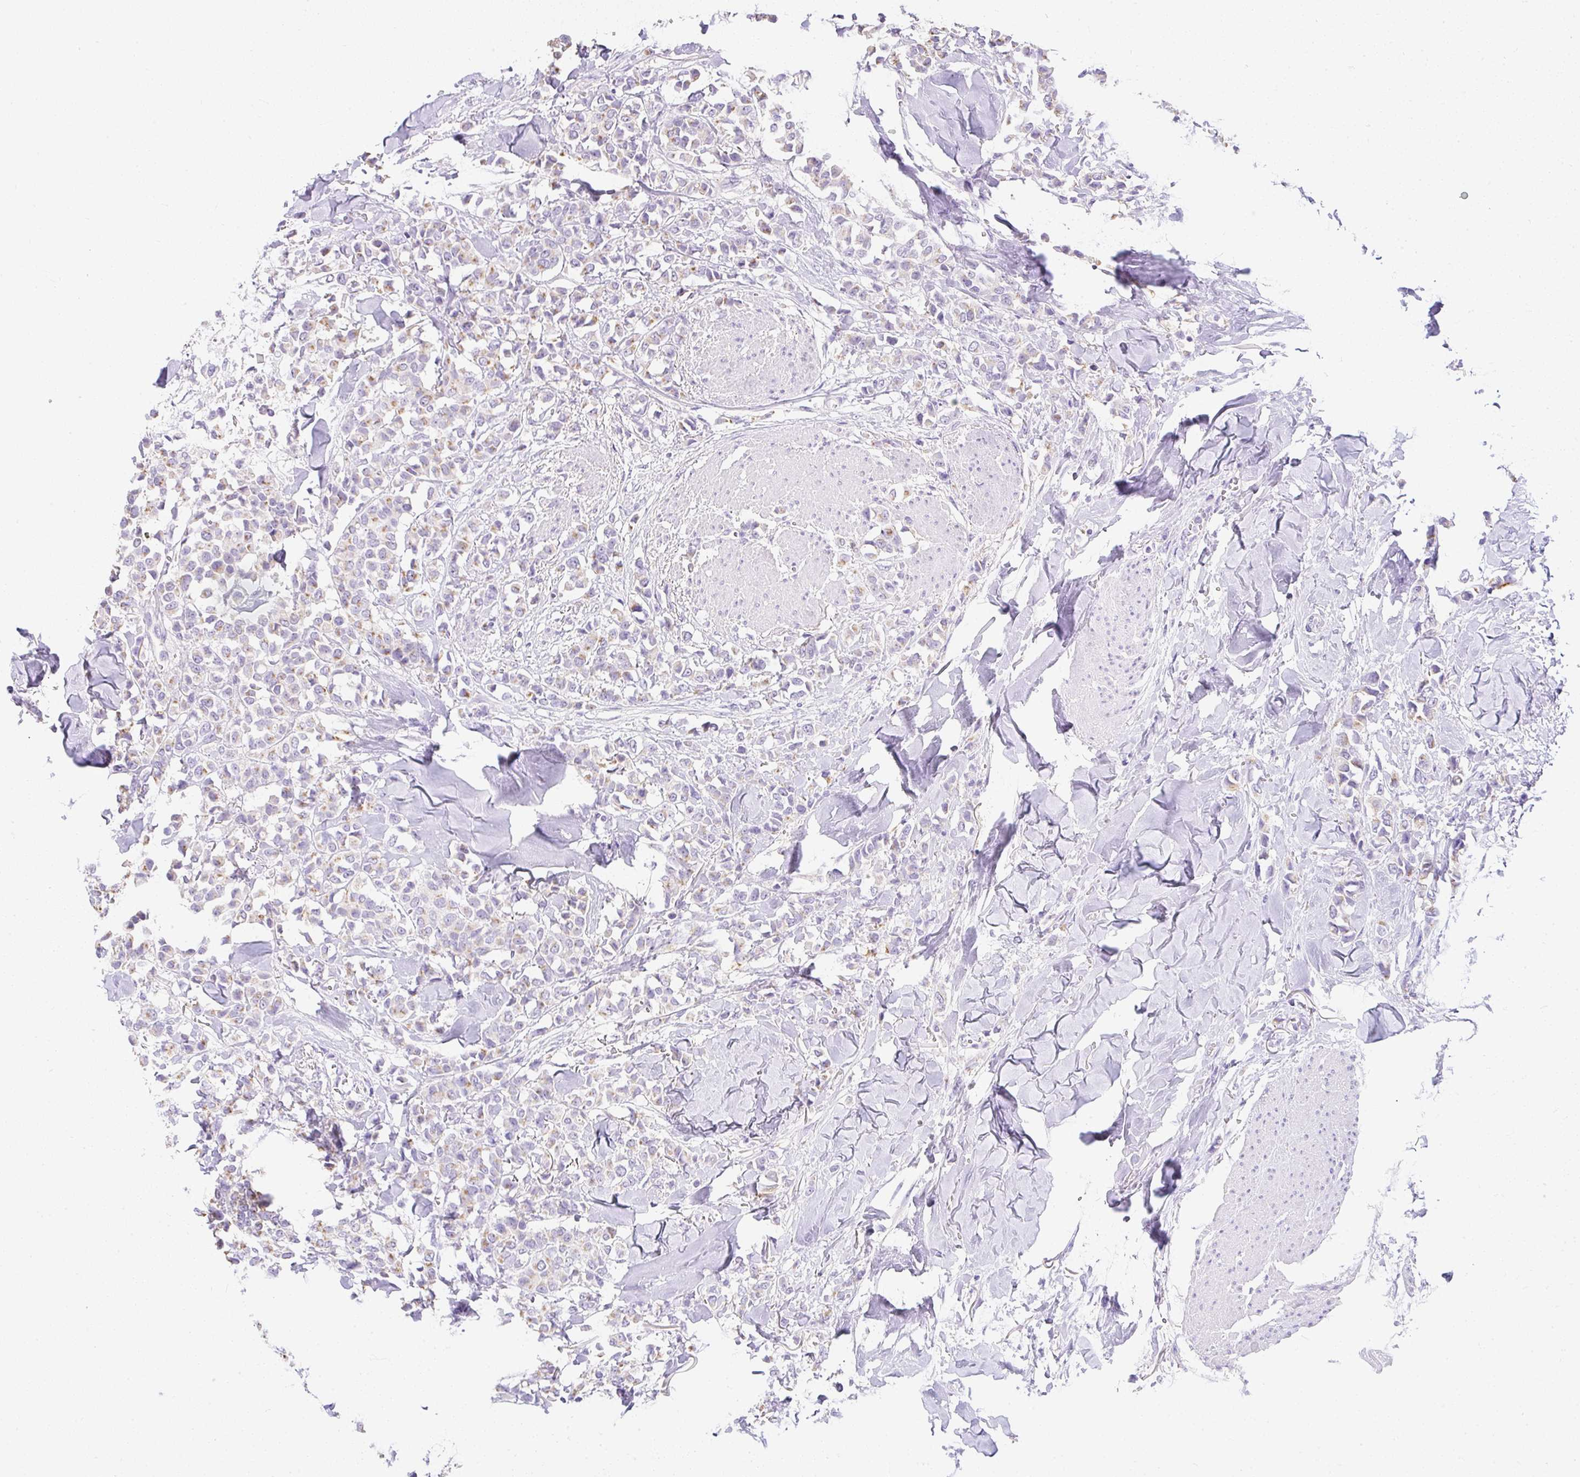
{"staining": {"intensity": "moderate", "quantity": "25%-75%", "location": "cytoplasmic/membranous"}, "tissue": "breast cancer", "cell_type": "Tumor cells", "image_type": "cancer", "snomed": [{"axis": "morphology", "description": "Lobular carcinoma"}, {"axis": "topography", "description": "Breast"}], "caption": "A photomicrograph of human breast lobular carcinoma stained for a protein shows moderate cytoplasmic/membranous brown staining in tumor cells.", "gene": "DTX4", "patient": {"sex": "female", "age": 91}}